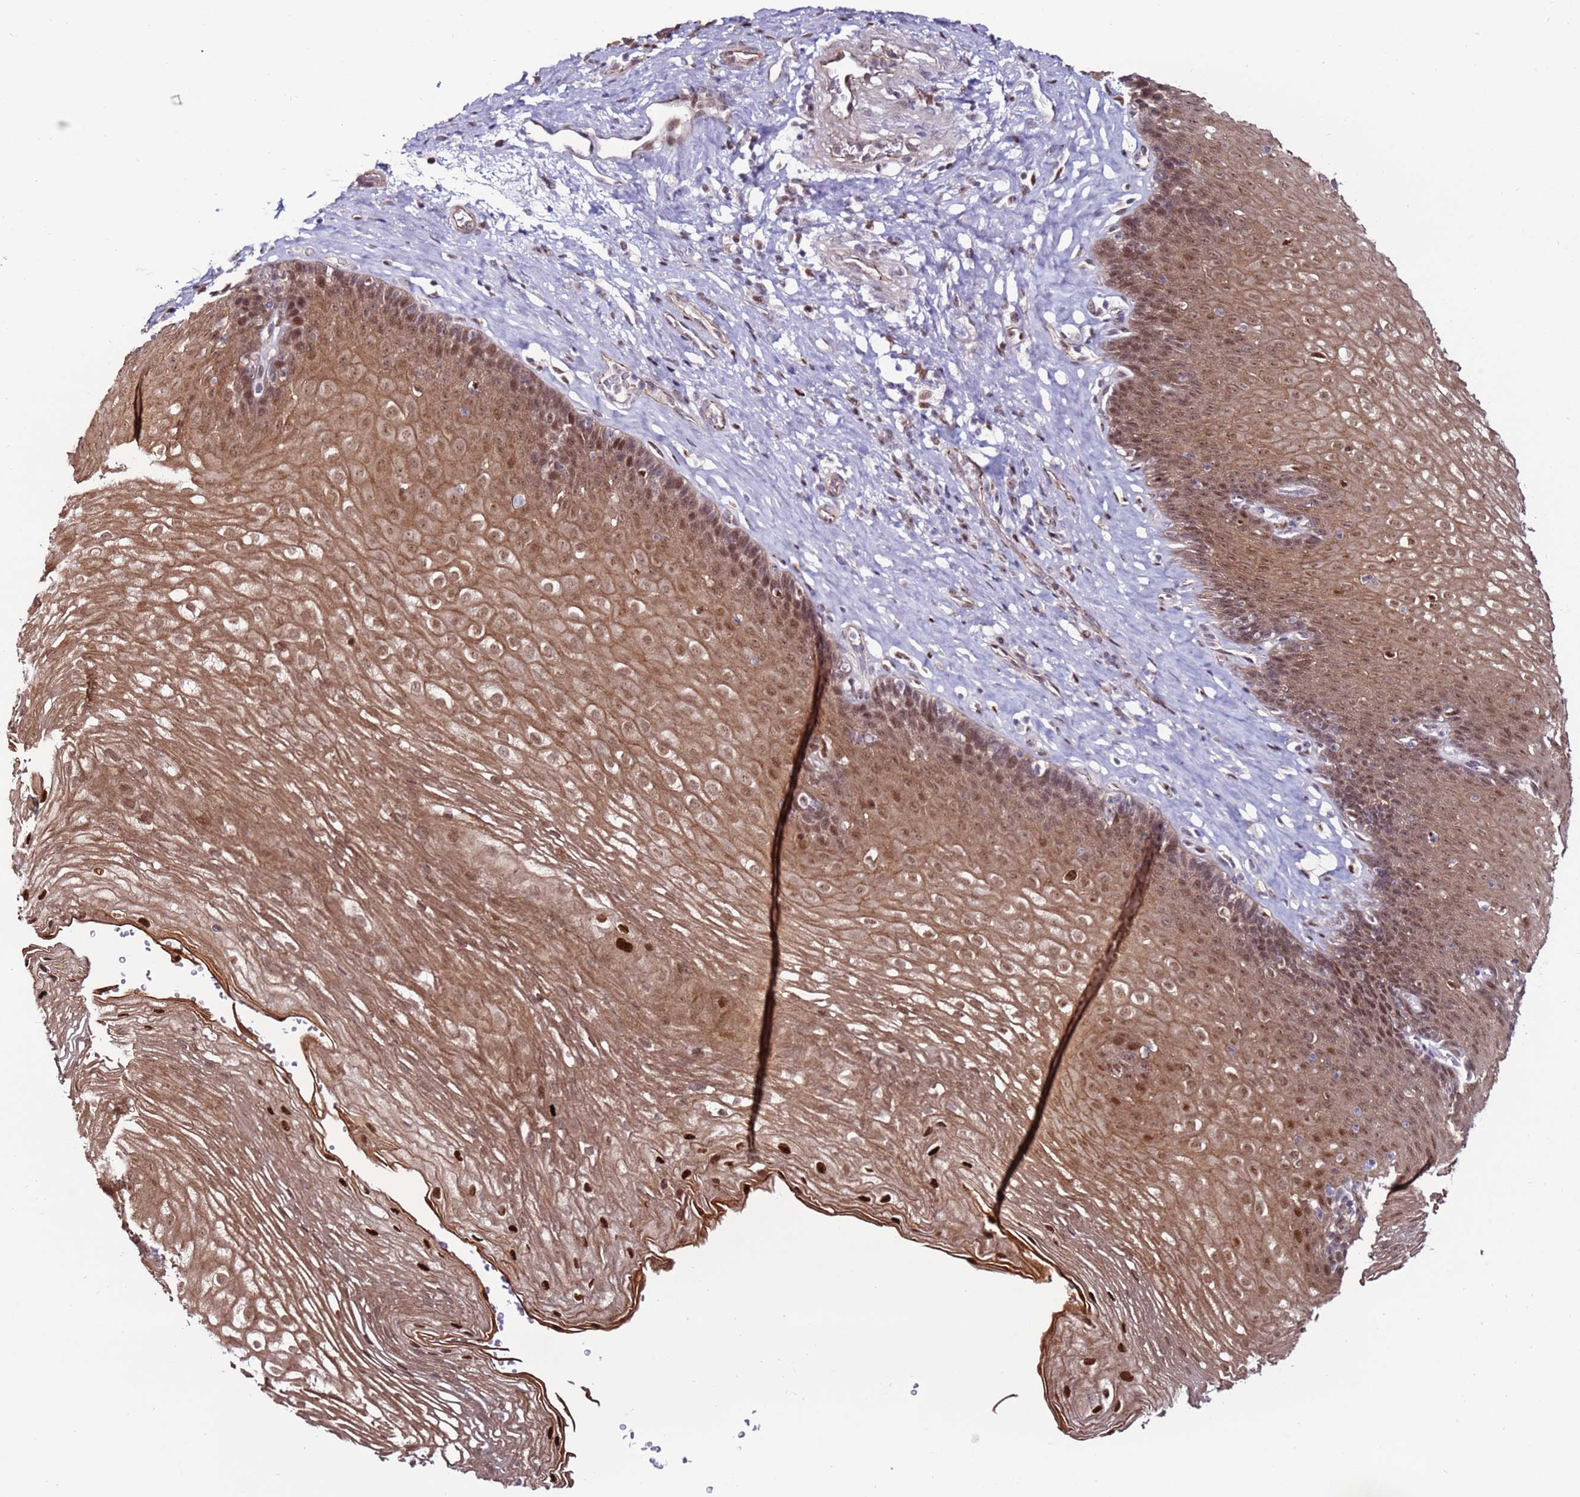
{"staining": {"intensity": "strong", "quantity": ">75%", "location": "cytoplasmic/membranous,nuclear"}, "tissue": "esophagus", "cell_type": "Squamous epithelial cells", "image_type": "normal", "snomed": [{"axis": "morphology", "description": "Normal tissue, NOS"}, {"axis": "topography", "description": "Esophagus"}], "caption": "An immunohistochemistry (IHC) micrograph of benign tissue is shown. Protein staining in brown shows strong cytoplasmic/membranous,nuclear positivity in esophagus within squamous epithelial cells. Immunohistochemistry (ihc) stains the protein of interest in brown and the nuclei are stained blue.", "gene": "KPNA4", "patient": {"sex": "female", "age": 66}}